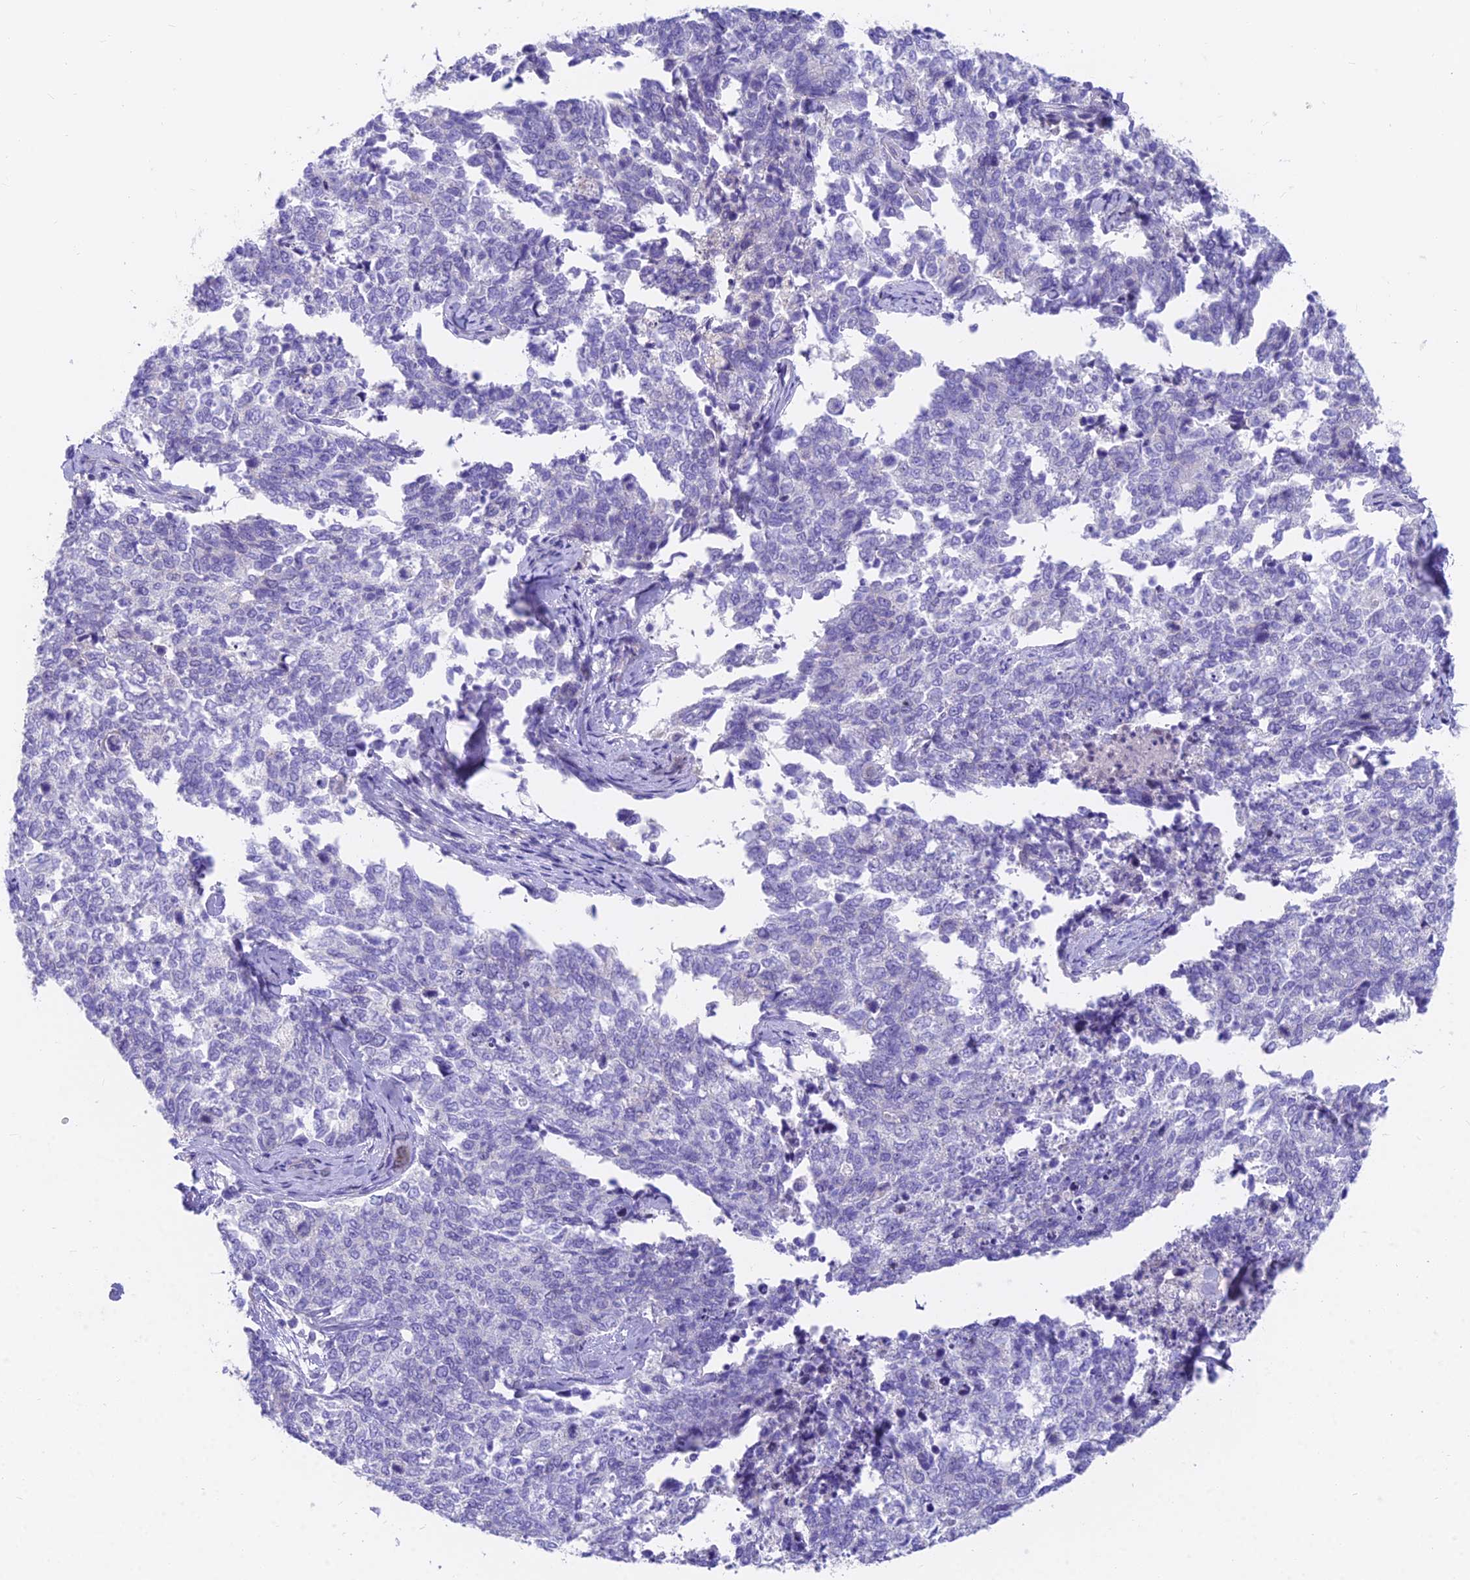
{"staining": {"intensity": "negative", "quantity": "none", "location": "none"}, "tissue": "cervical cancer", "cell_type": "Tumor cells", "image_type": "cancer", "snomed": [{"axis": "morphology", "description": "Squamous cell carcinoma, NOS"}, {"axis": "topography", "description": "Cervix"}], "caption": "Immunohistochemistry (IHC) micrograph of neoplastic tissue: human squamous cell carcinoma (cervical) stained with DAB (3,3'-diaminobenzidine) shows no significant protein expression in tumor cells. (DAB immunohistochemistry (IHC), high magnification).", "gene": "FAM168B", "patient": {"sex": "female", "age": 63}}